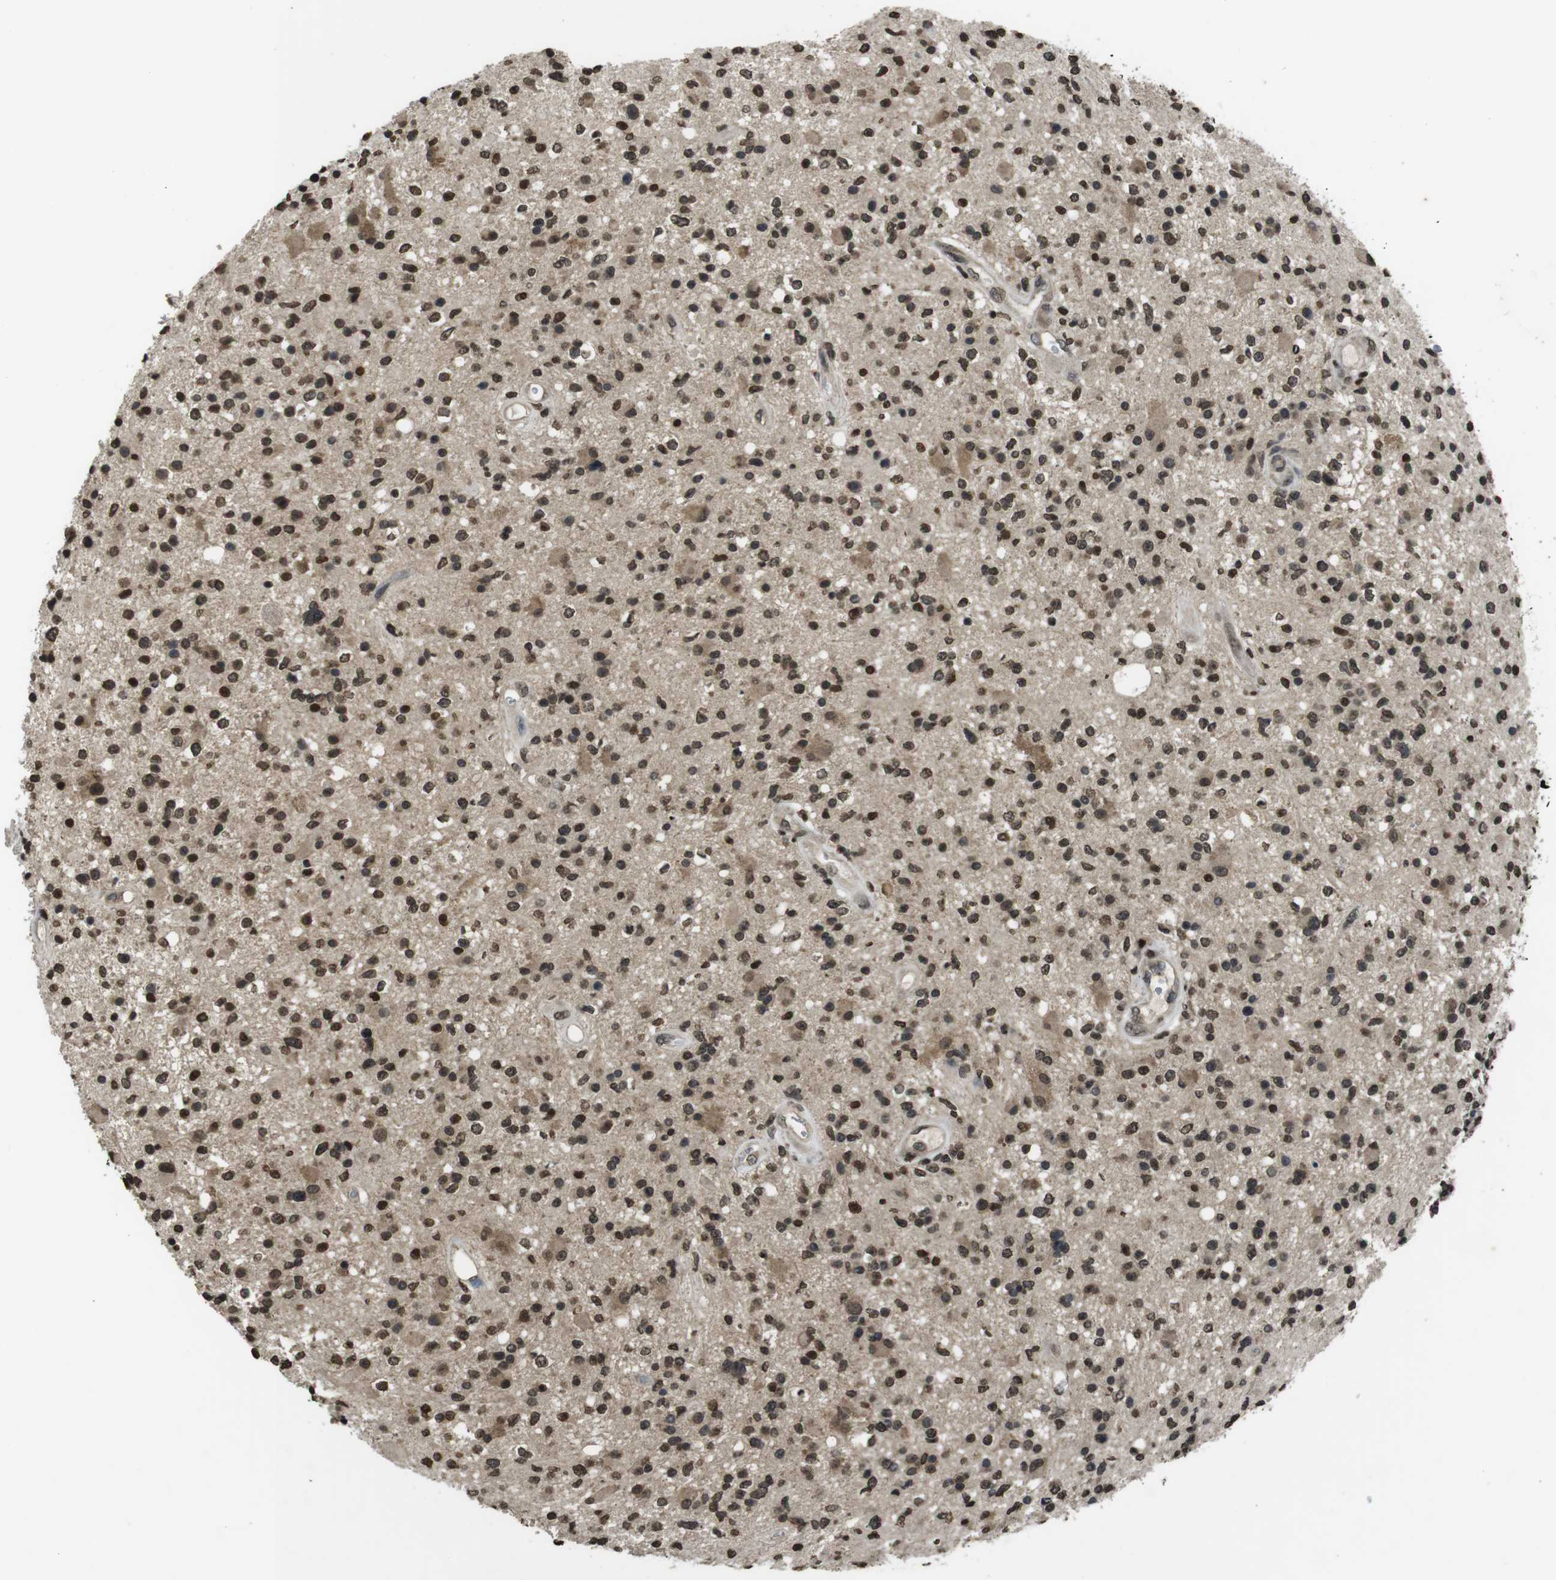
{"staining": {"intensity": "strong", "quantity": ">75%", "location": "nuclear"}, "tissue": "glioma", "cell_type": "Tumor cells", "image_type": "cancer", "snomed": [{"axis": "morphology", "description": "Glioma, malignant, High grade"}, {"axis": "topography", "description": "Brain"}], "caption": "Tumor cells exhibit strong nuclear expression in about >75% of cells in malignant glioma (high-grade).", "gene": "MAF", "patient": {"sex": "male", "age": 33}}